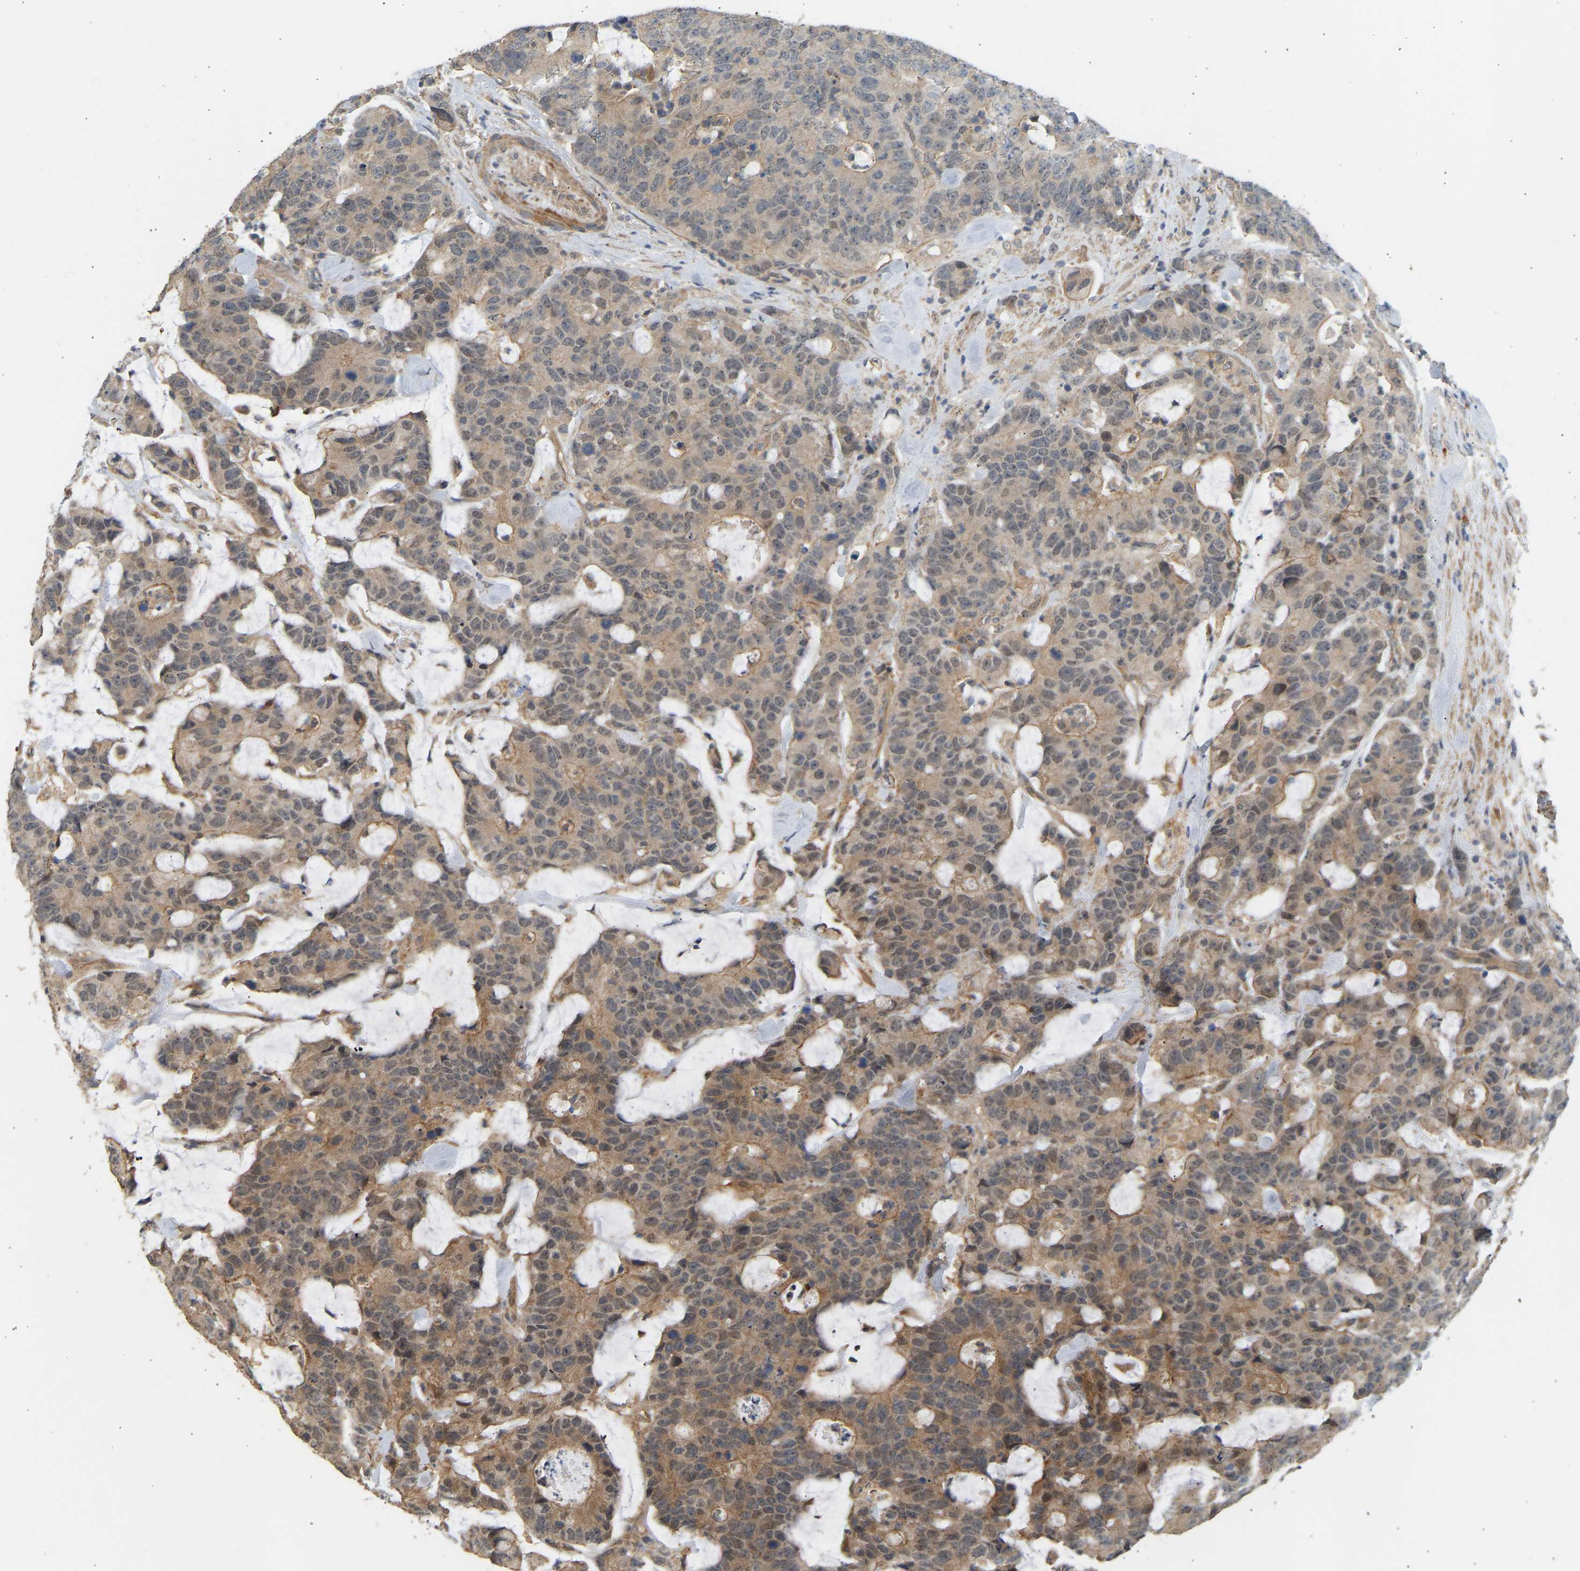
{"staining": {"intensity": "moderate", "quantity": ">75%", "location": "cytoplasmic/membranous"}, "tissue": "colorectal cancer", "cell_type": "Tumor cells", "image_type": "cancer", "snomed": [{"axis": "morphology", "description": "Adenocarcinoma, NOS"}, {"axis": "topography", "description": "Colon"}], "caption": "Immunohistochemistry micrograph of colorectal cancer stained for a protein (brown), which exhibits medium levels of moderate cytoplasmic/membranous positivity in about >75% of tumor cells.", "gene": "RGL1", "patient": {"sex": "female", "age": 86}}